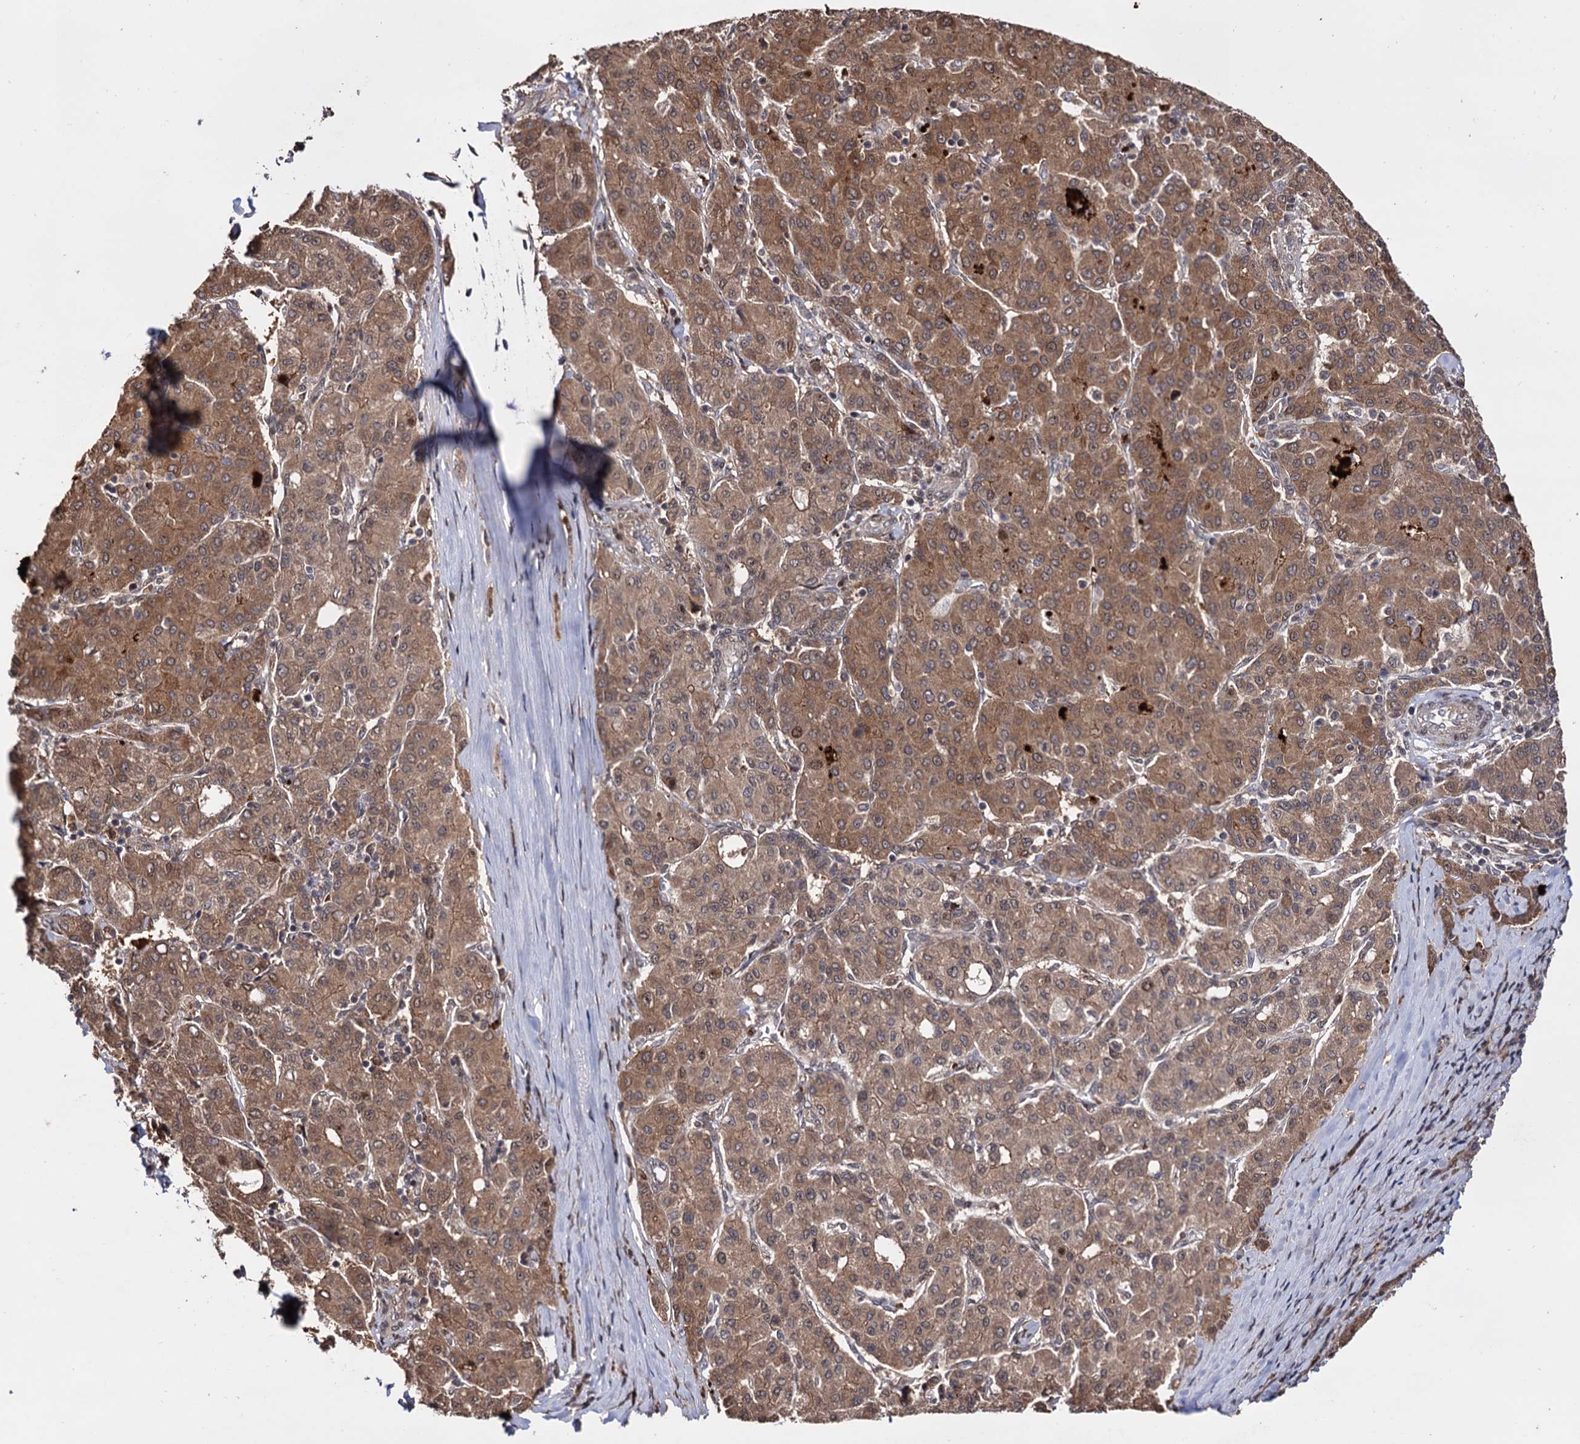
{"staining": {"intensity": "moderate", "quantity": ">75%", "location": "cytoplasmic/membranous"}, "tissue": "liver cancer", "cell_type": "Tumor cells", "image_type": "cancer", "snomed": [{"axis": "morphology", "description": "Carcinoma, Hepatocellular, NOS"}, {"axis": "topography", "description": "Liver"}], "caption": "Hepatocellular carcinoma (liver) stained for a protein reveals moderate cytoplasmic/membranous positivity in tumor cells.", "gene": "PIGB", "patient": {"sex": "male", "age": 65}}